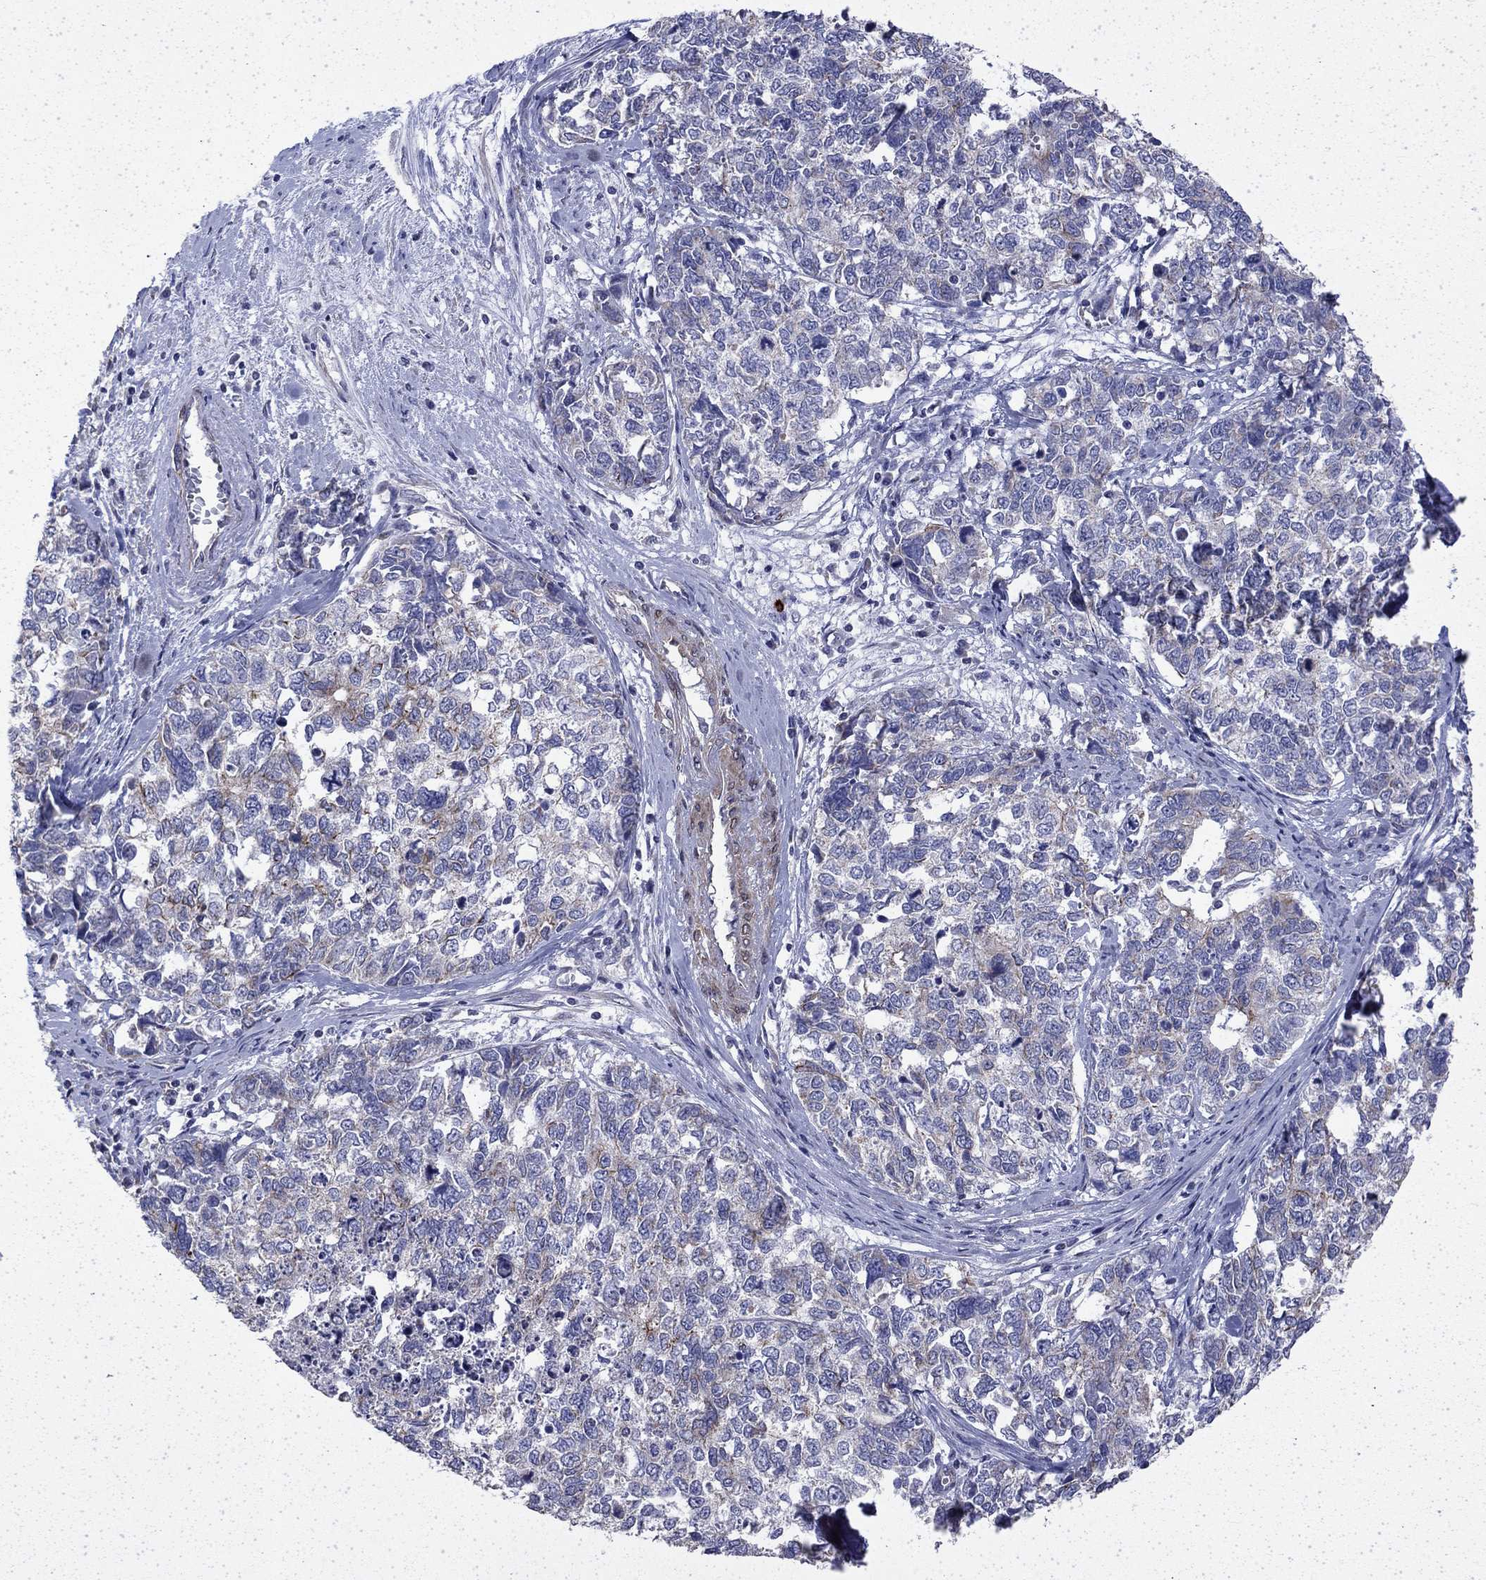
{"staining": {"intensity": "moderate", "quantity": "<25%", "location": "cytoplasmic/membranous"}, "tissue": "cervical cancer", "cell_type": "Tumor cells", "image_type": "cancer", "snomed": [{"axis": "morphology", "description": "Squamous cell carcinoma, NOS"}, {"axis": "topography", "description": "Cervix"}], "caption": "Immunohistochemistry (IHC) (DAB (3,3'-diaminobenzidine)) staining of human squamous cell carcinoma (cervical) exhibits moderate cytoplasmic/membranous protein staining in approximately <25% of tumor cells. The protein of interest is shown in brown color, while the nuclei are stained blue.", "gene": "DTNA", "patient": {"sex": "female", "age": 63}}